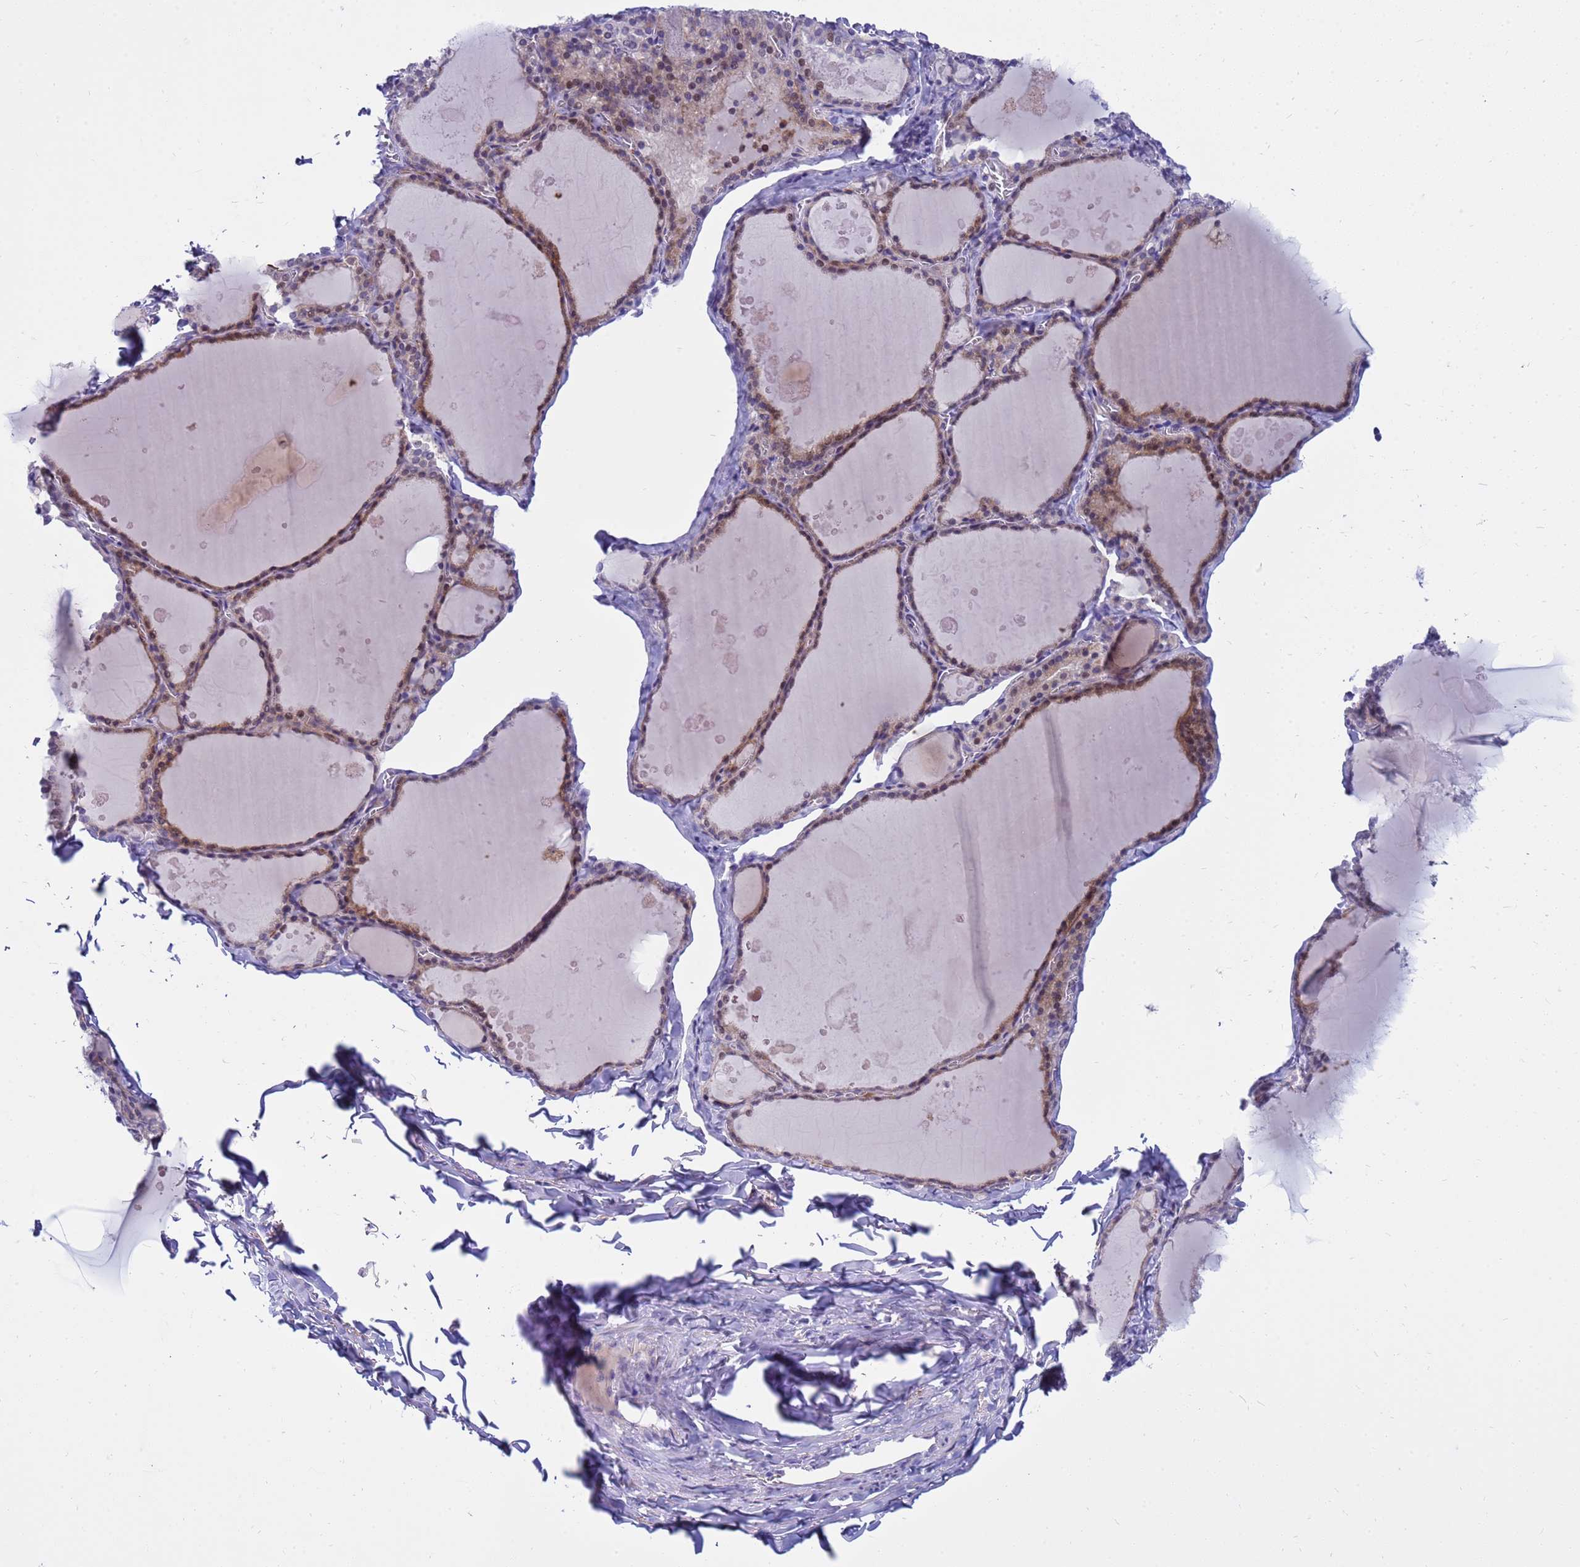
{"staining": {"intensity": "moderate", "quantity": ">75%", "location": "cytoplasmic/membranous,nuclear"}, "tissue": "thyroid gland", "cell_type": "Glandular cells", "image_type": "normal", "snomed": [{"axis": "morphology", "description": "Normal tissue, NOS"}, {"axis": "topography", "description": "Thyroid gland"}], "caption": "Thyroid gland stained with DAB (3,3'-diaminobenzidine) immunohistochemistry (IHC) exhibits medium levels of moderate cytoplasmic/membranous,nuclear staining in about >75% of glandular cells.", "gene": "LRATD1", "patient": {"sex": "male", "age": 56}}